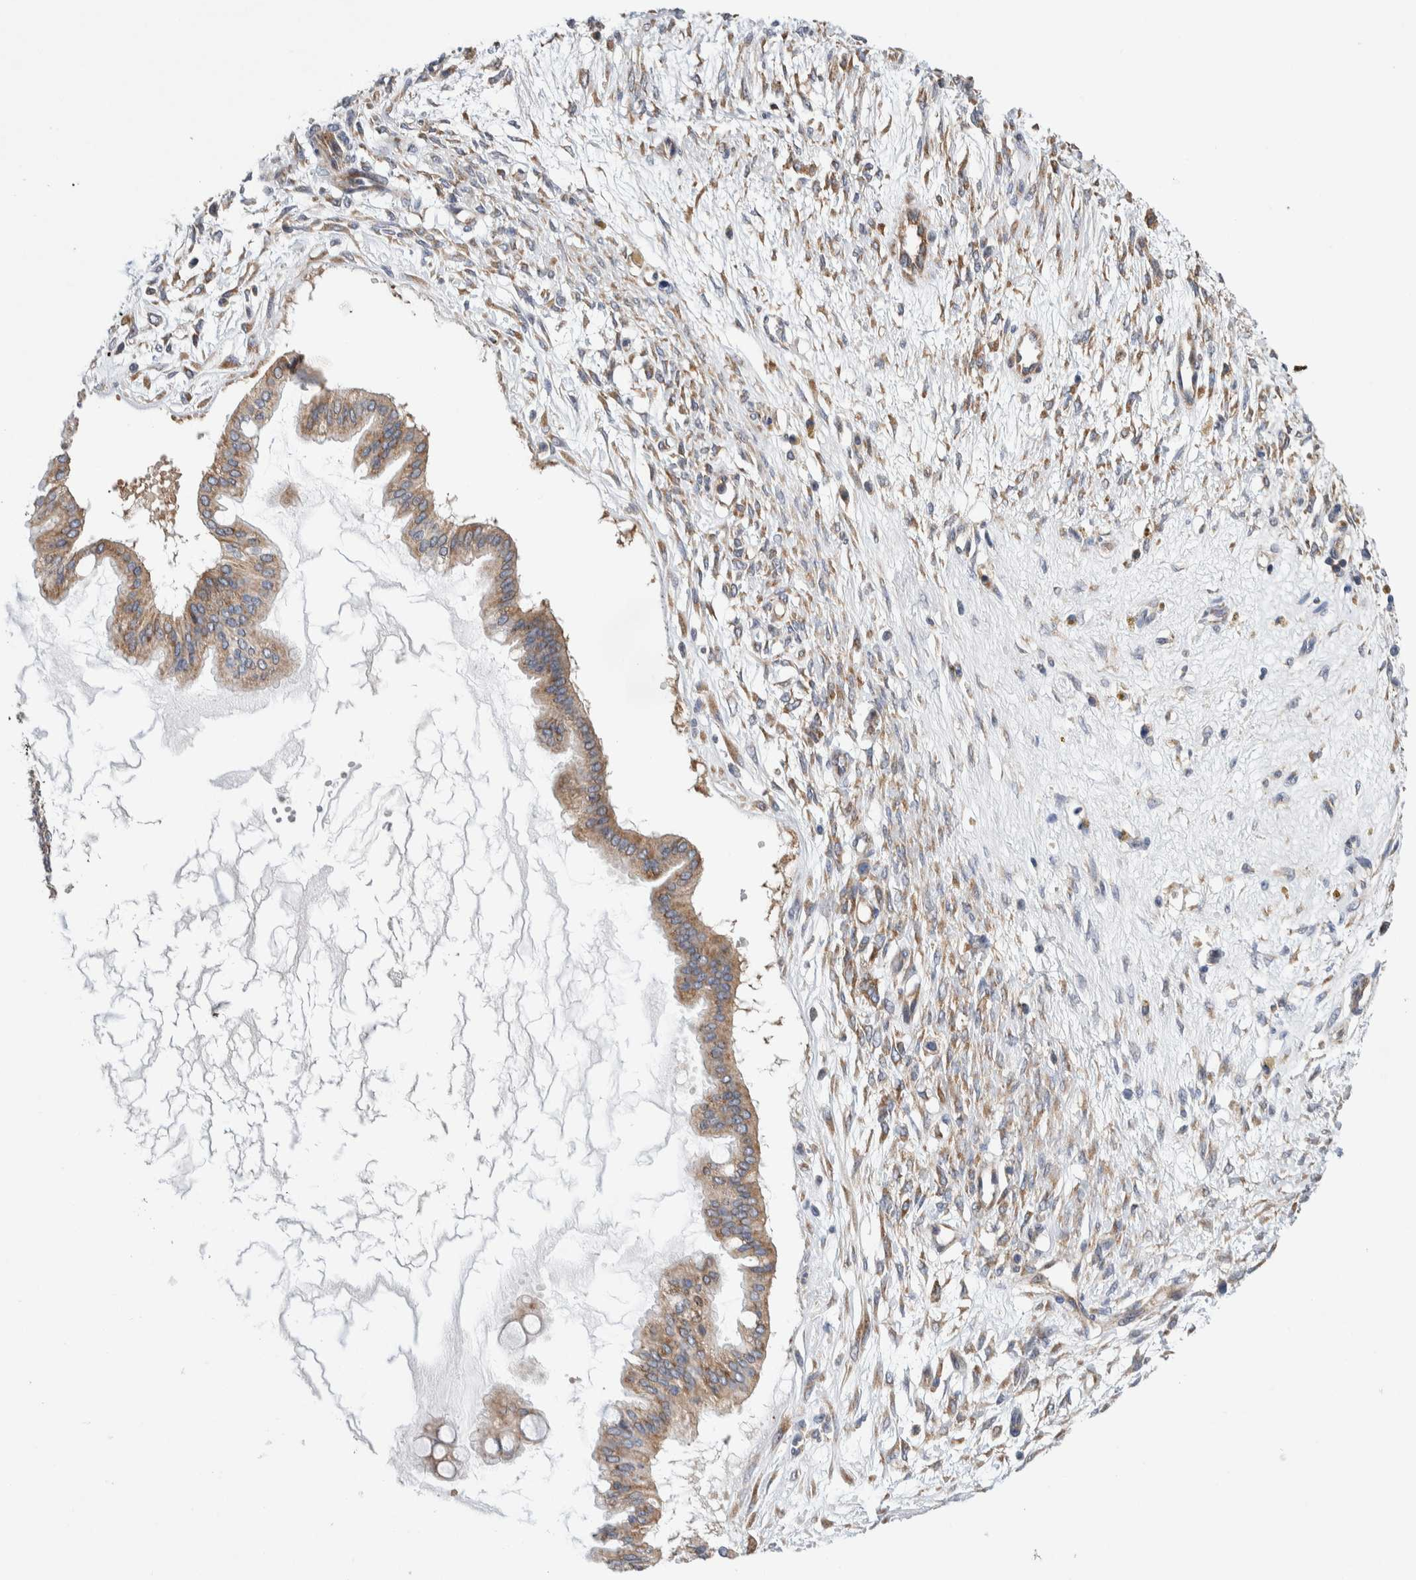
{"staining": {"intensity": "moderate", "quantity": ">75%", "location": "cytoplasmic/membranous"}, "tissue": "ovarian cancer", "cell_type": "Tumor cells", "image_type": "cancer", "snomed": [{"axis": "morphology", "description": "Cystadenocarcinoma, mucinous, NOS"}, {"axis": "topography", "description": "Ovary"}], "caption": "Protein expression analysis of mucinous cystadenocarcinoma (ovarian) exhibits moderate cytoplasmic/membranous expression in about >75% of tumor cells. The staining was performed using DAB (3,3'-diaminobenzidine) to visualize the protein expression in brown, while the nuclei were stained in blue with hematoxylin (Magnification: 20x).", "gene": "RACK1", "patient": {"sex": "female", "age": 73}}